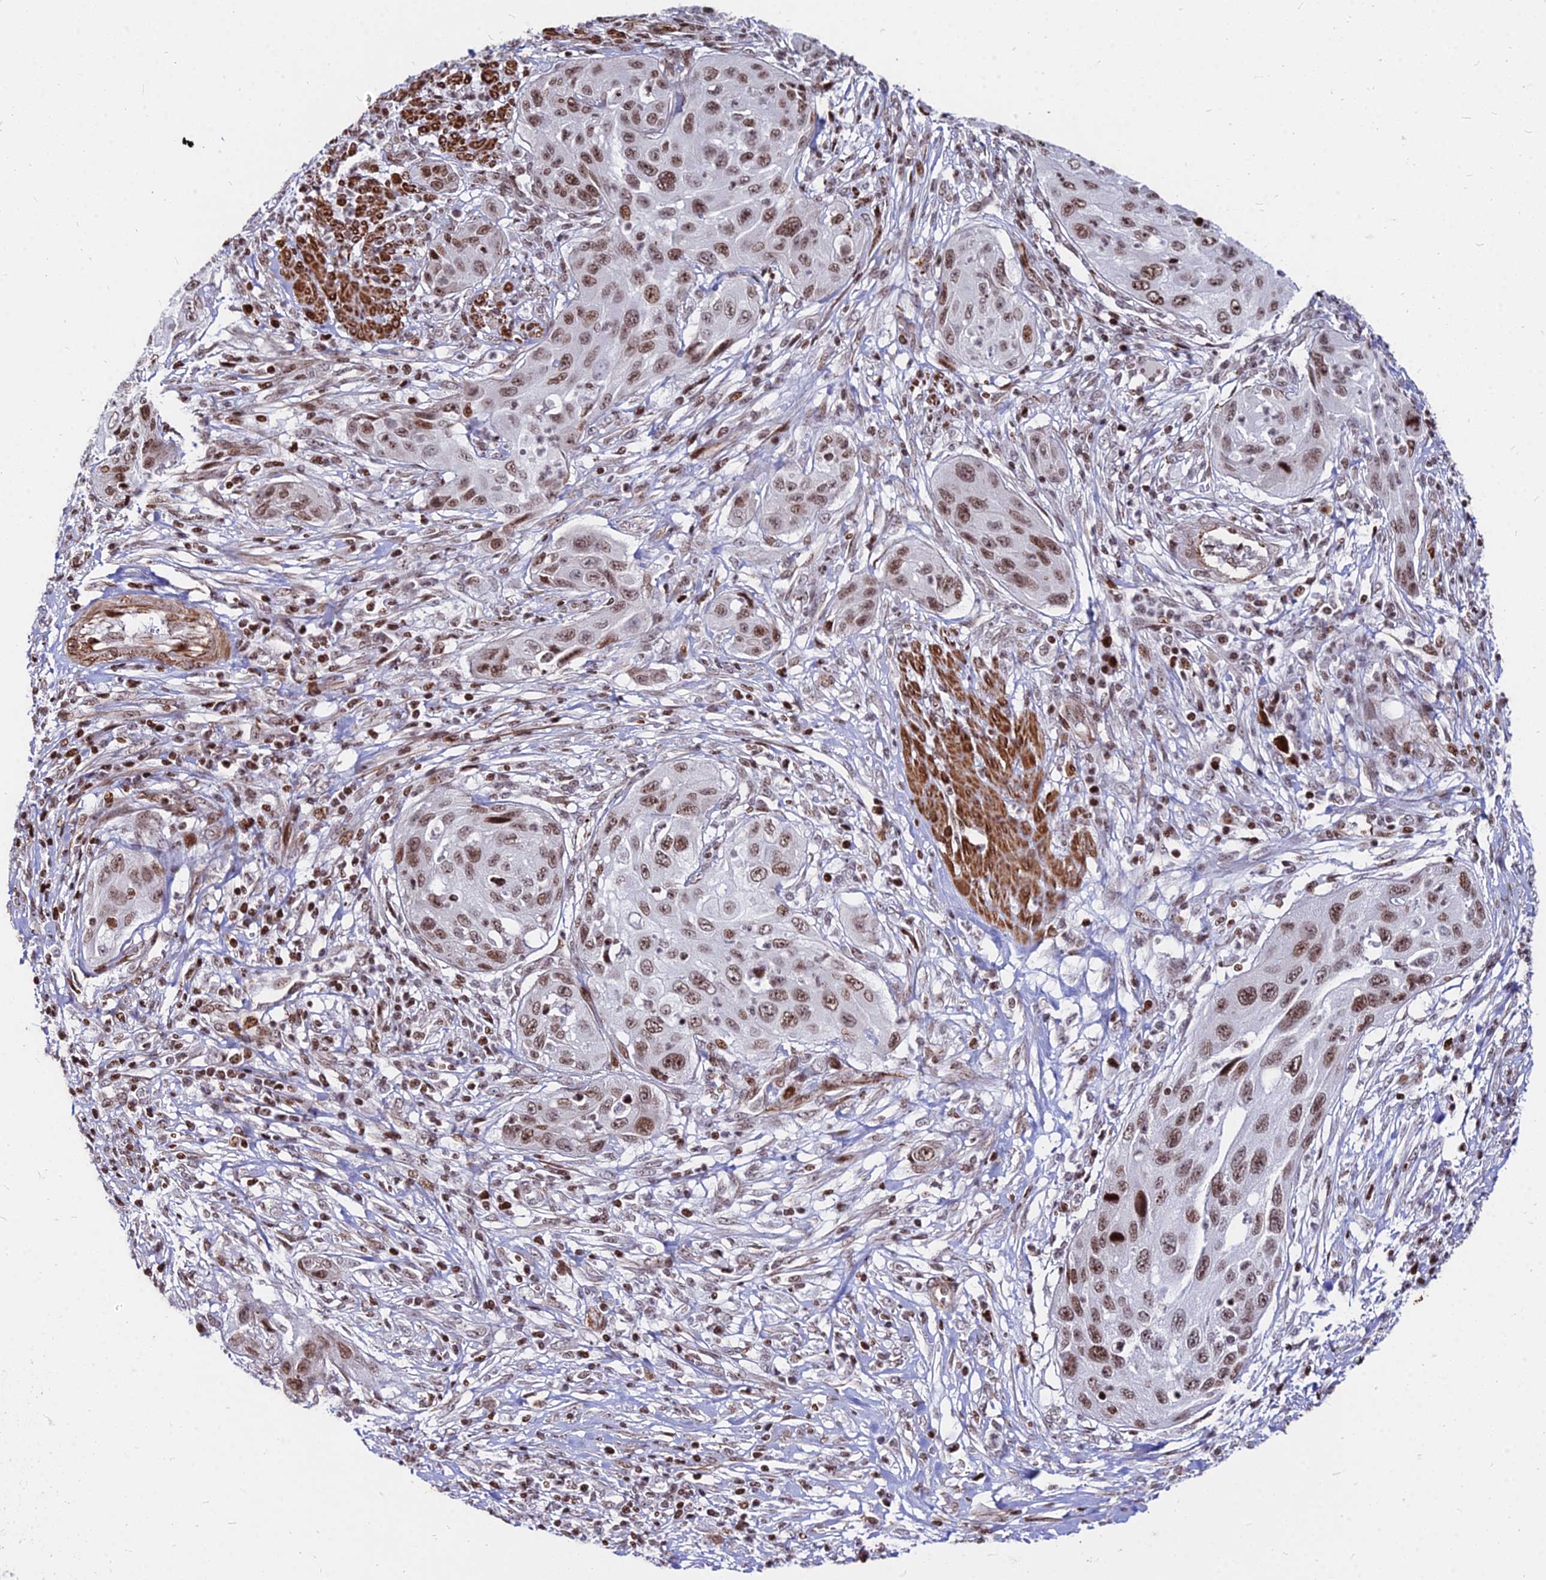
{"staining": {"intensity": "moderate", "quantity": ">75%", "location": "nuclear"}, "tissue": "cervical cancer", "cell_type": "Tumor cells", "image_type": "cancer", "snomed": [{"axis": "morphology", "description": "Squamous cell carcinoma, NOS"}, {"axis": "topography", "description": "Cervix"}], "caption": "An IHC photomicrograph of neoplastic tissue is shown. Protein staining in brown highlights moderate nuclear positivity in squamous cell carcinoma (cervical) within tumor cells.", "gene": "NYAP2", "patient": {"sex": "female", "age": 42}}